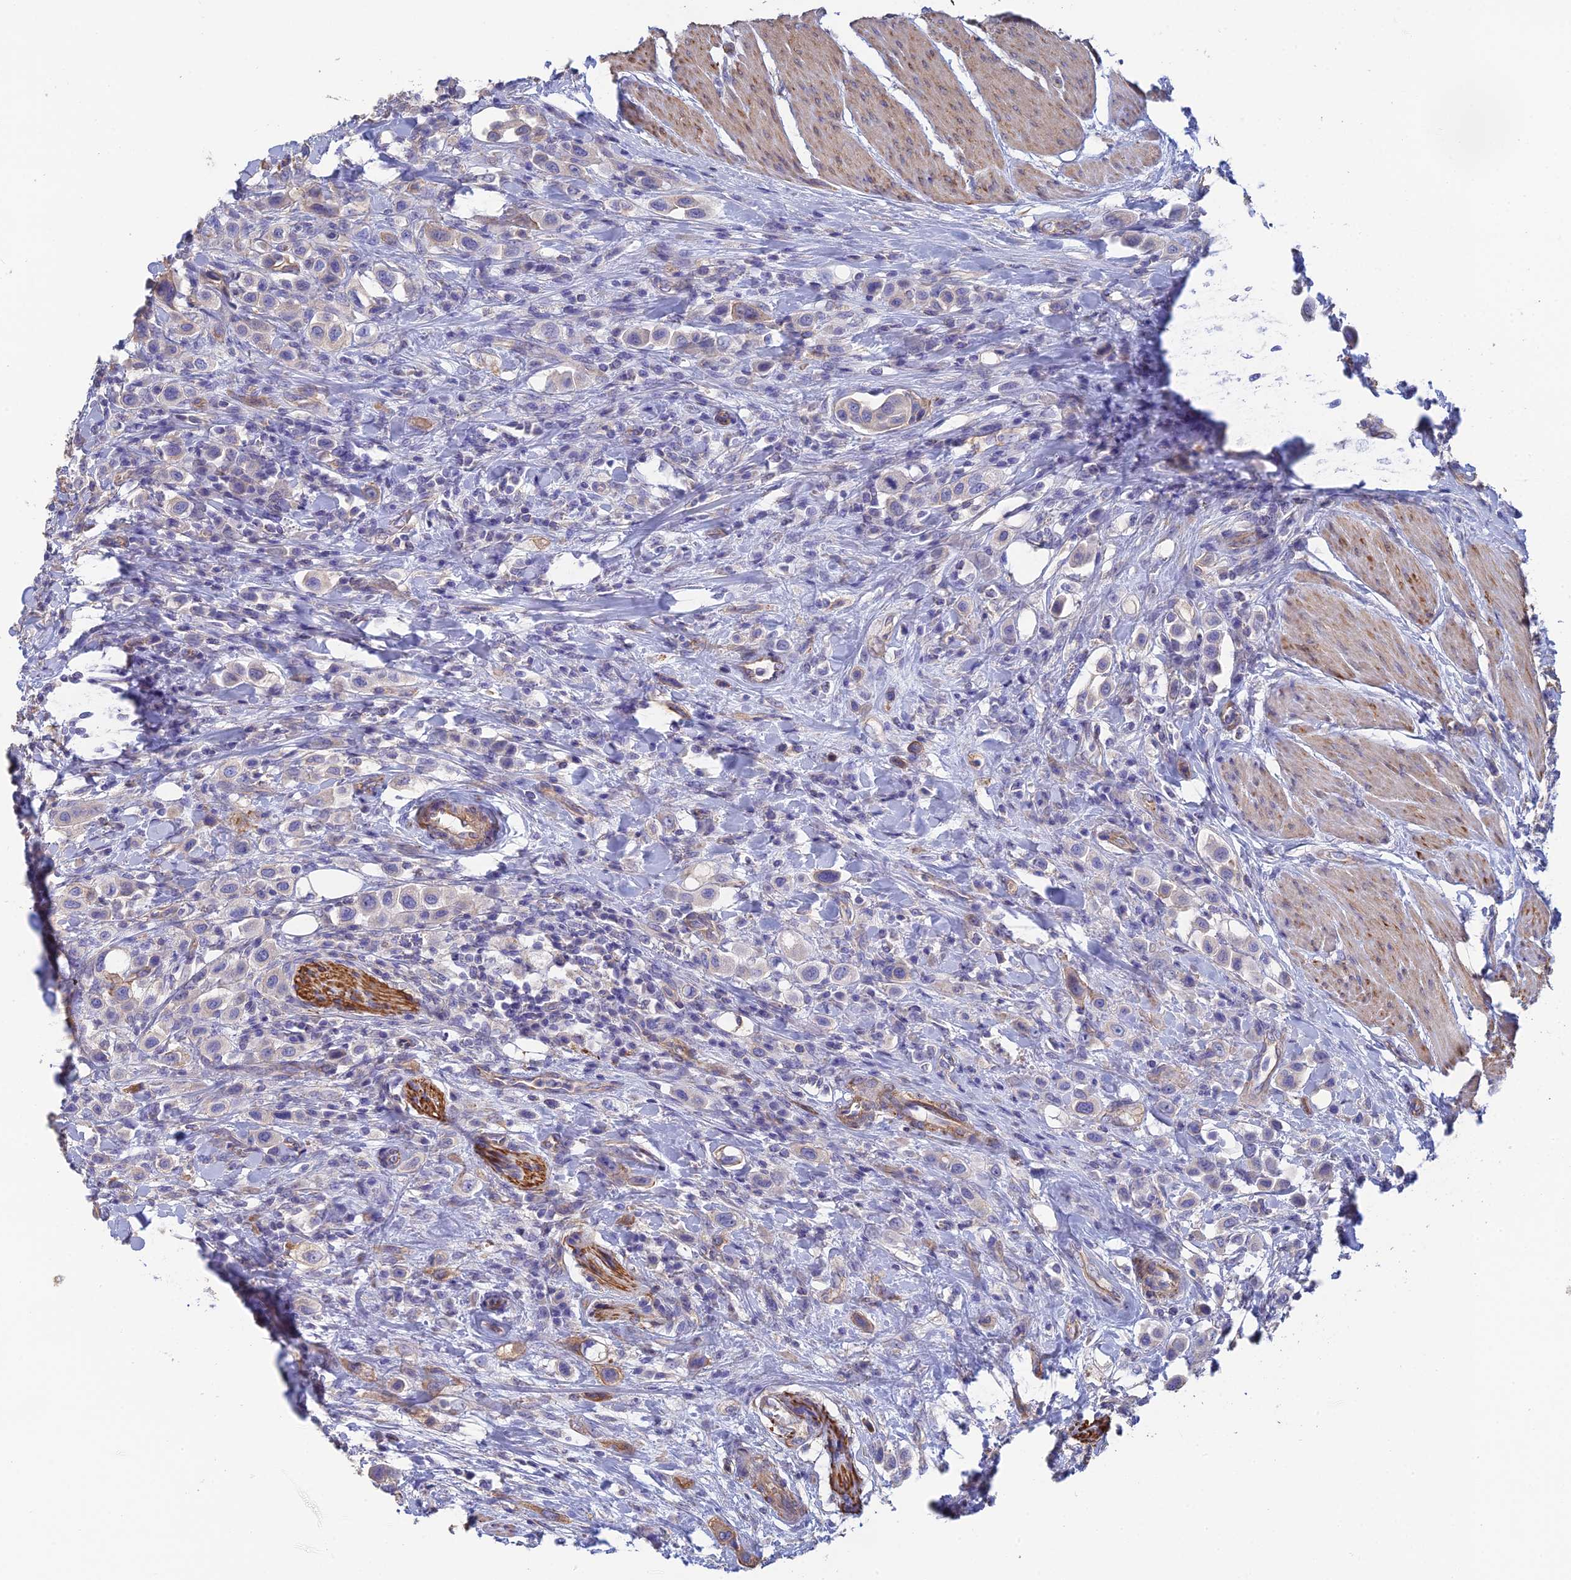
{"staining": {"intensity": "negative", "quantity": "none", "location": "none"}, "tissue": "urothelial cancer", "cell_type": "Tumor cells", "image_type": "cancer", "snomed": [{"axis": "morphology", "description": "Urothelial carcinoma, High grade"}, {"axis": "topography", "description": "Urinary bladder"}], "caption": "There is no significant positivity in tumor cells of urothelial carcinoma (high-grade).", "gene": "PCDHA5", "patient": {"sex": "male", "age": 50}}